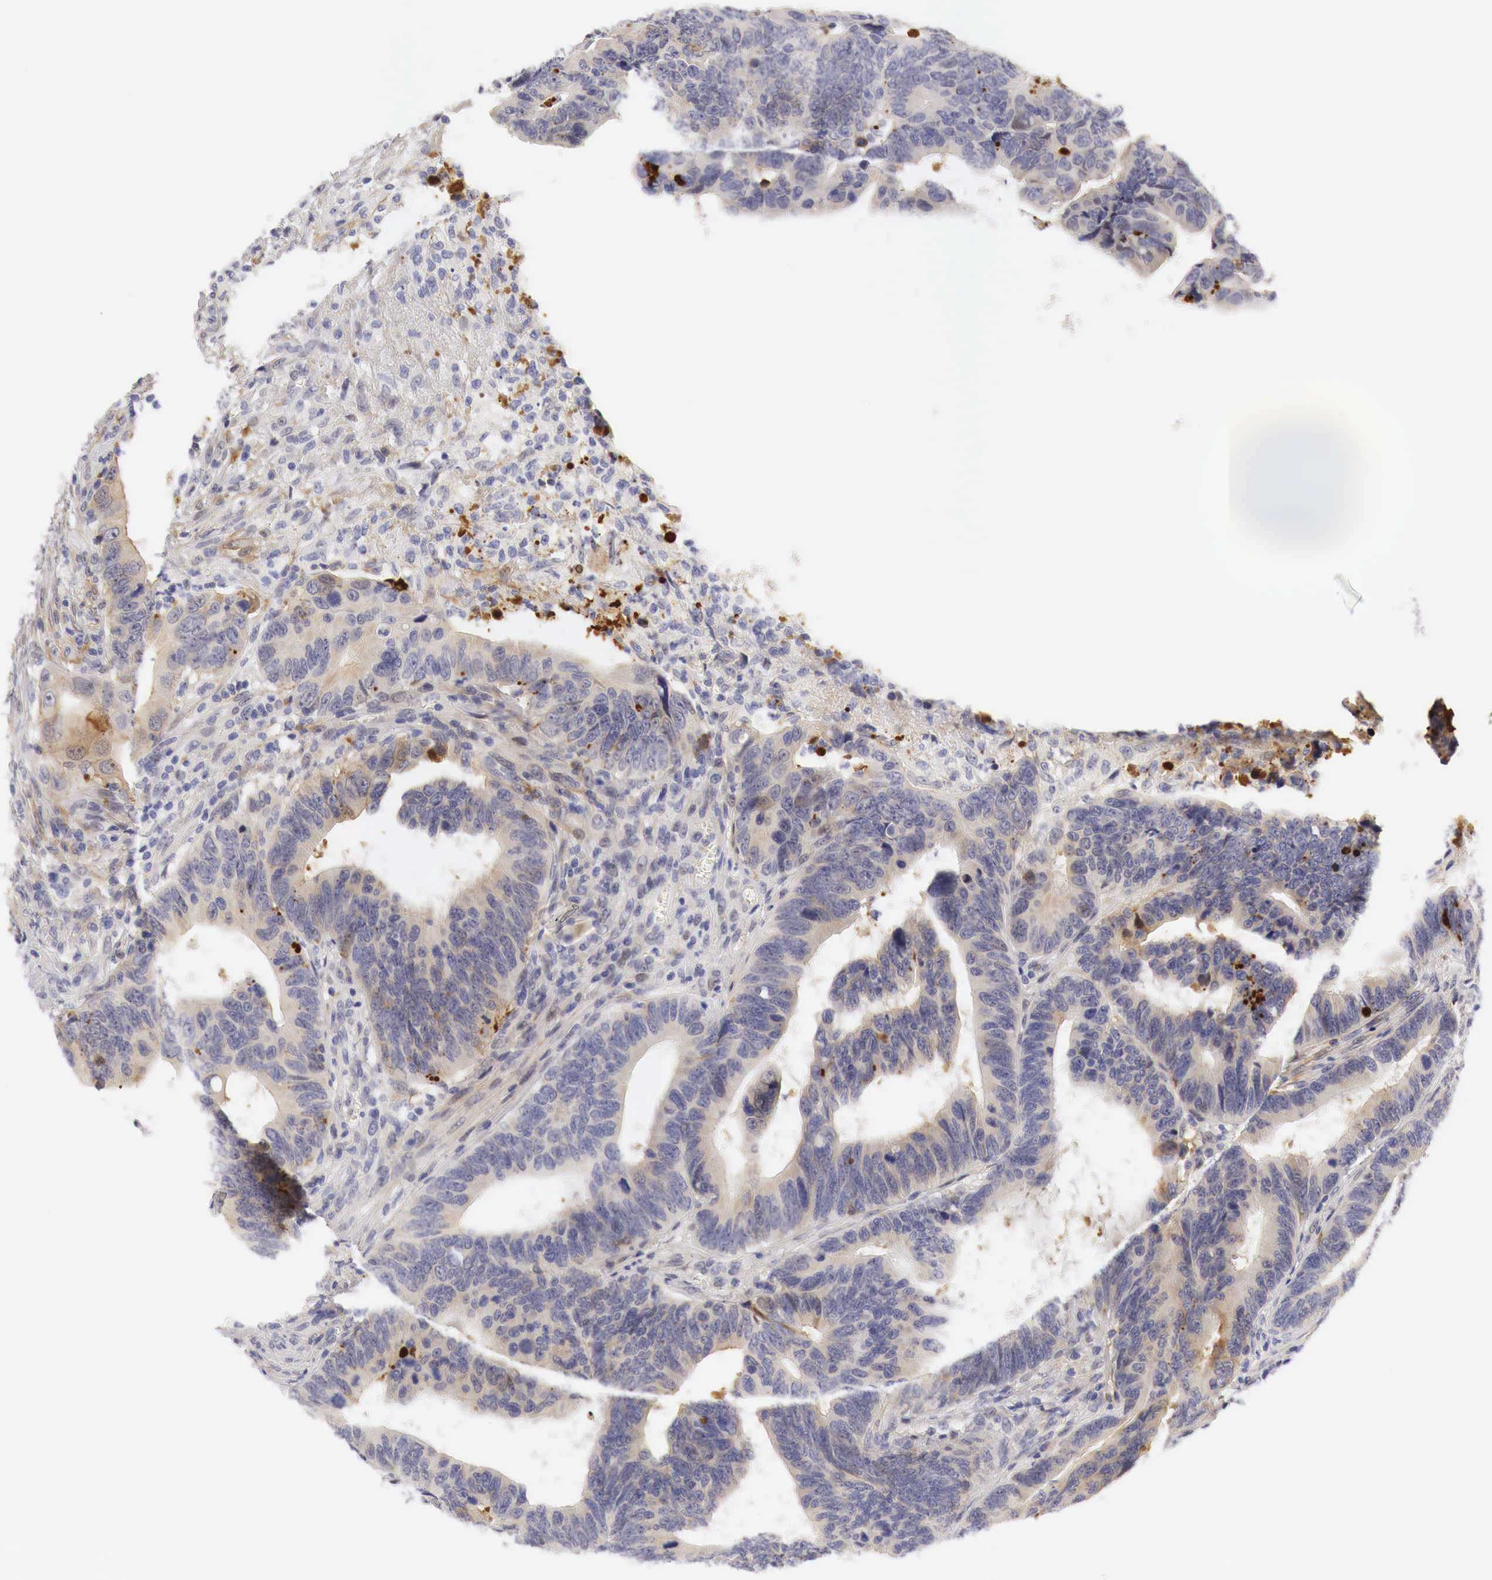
{"staining": {"intensity": "weak", "quantity": "25%-75%", "location": "cytoplasmic/membranous"}, "tissue": "colorectal cancer", "cell_type": "Tumor cells", "image_type": "cancer", "snomed": [{"axis": "morphology", "description": "Adenocarcinoma, NOS"}, {"axis": "topography", "description": "Colon"}], "caption": "IHC photomicrograph of neoplastic tissue: colorectal adenocarcinoma stained using immunohistochemistry exhibits low levels of weak protein expression localized specifically in the cytoplasmic/membranous of tumor cells, appearing as a cytoplasmic/membranous brown color.", "gene": "CASP3", "patient": {"sex": "female", "age": 78}}